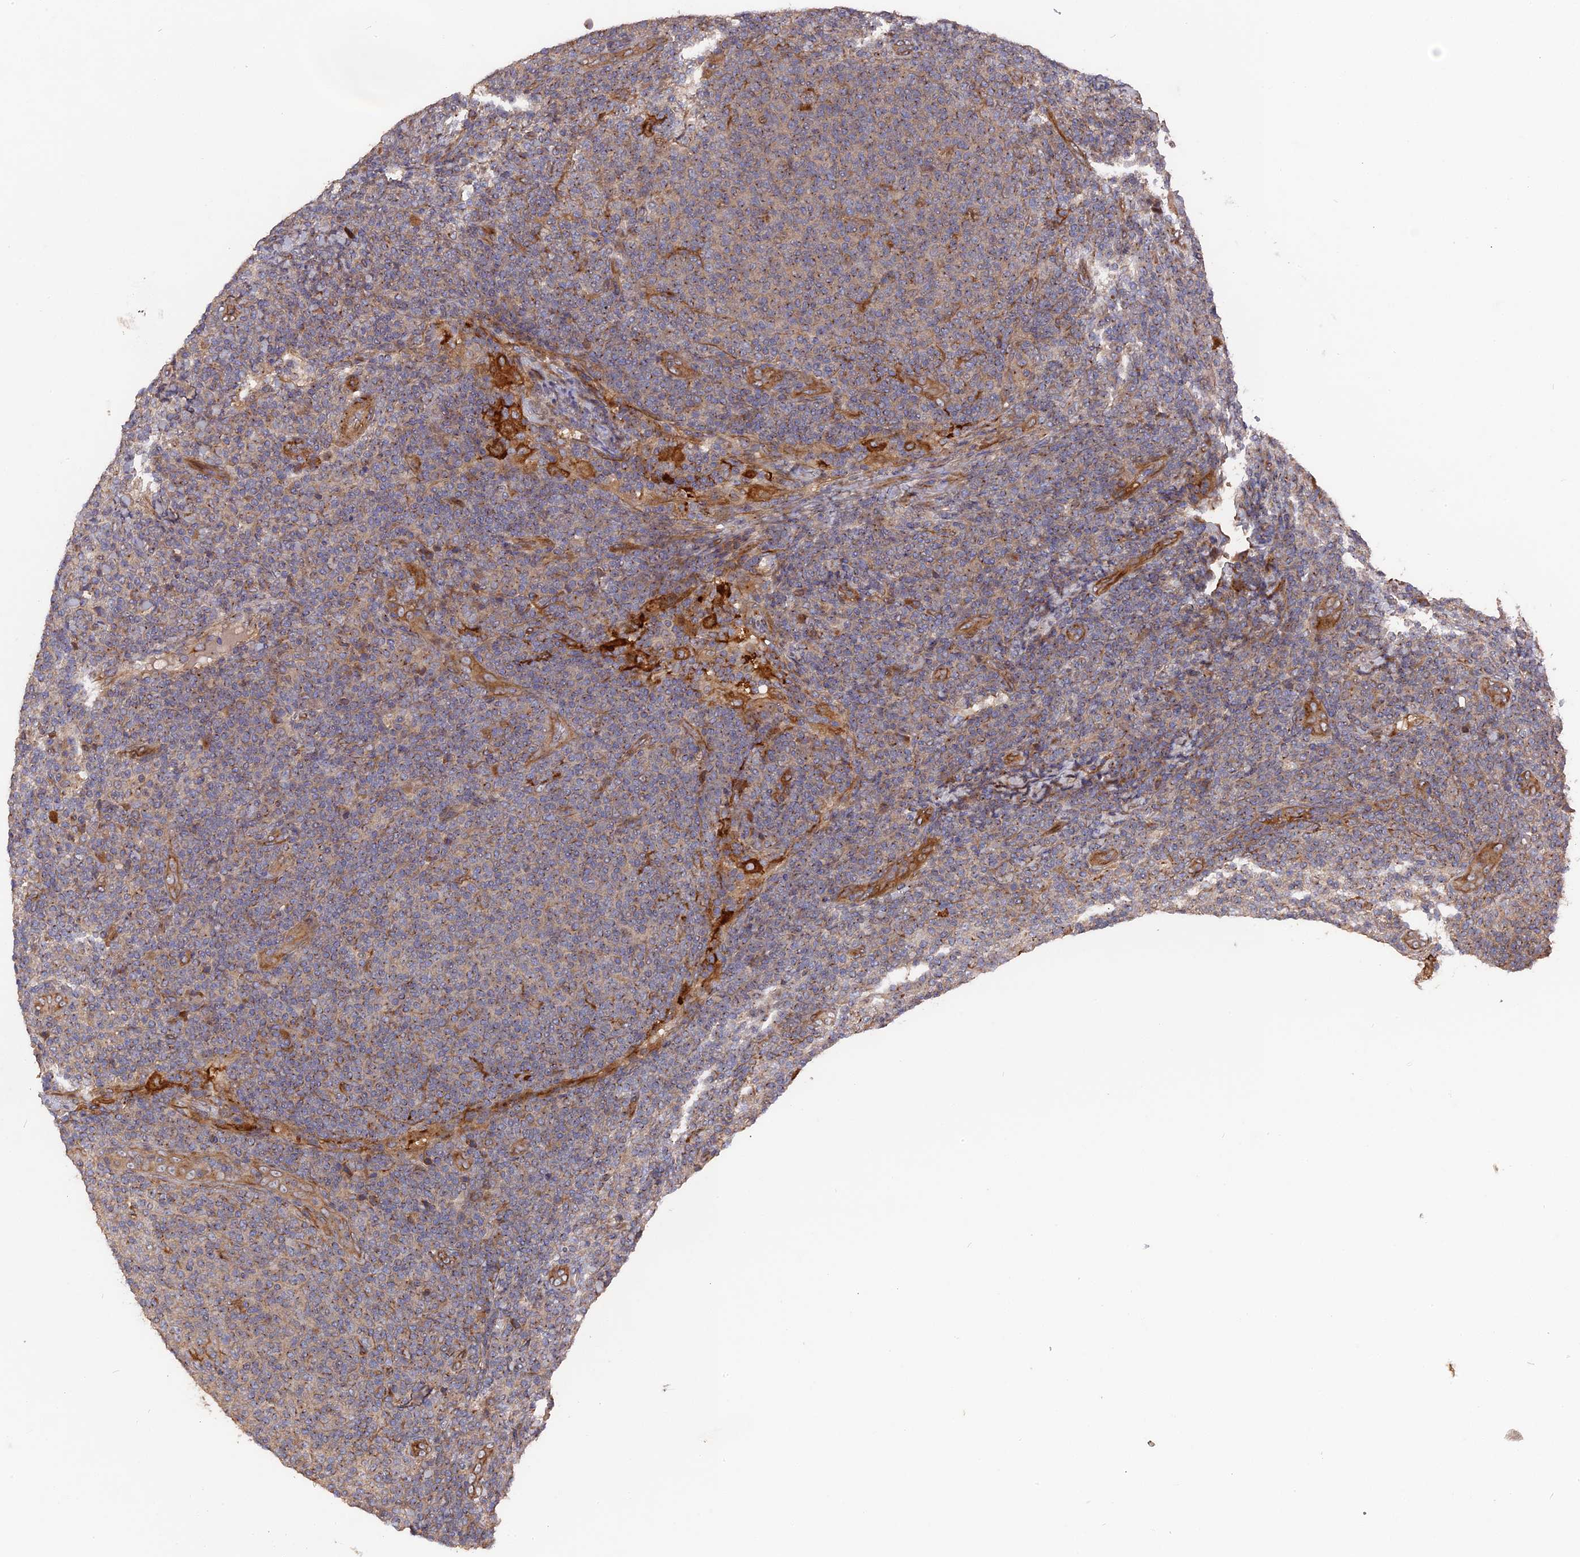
{"staining": {"intensity": "weak", "quantity": "25%-75%", "location": "cytoplasmic/membranous"}, "tissue": "lymphoma", "cell_type": "Tumor cells", "image_type": "cancer", "snomed": [{"axis": "morphology", "description": "Malignant lymphoma, non-Hodgkin's type, Low grade"}, {"axis": "topography", "description": "Lymph node"}], "caption": "Immunohistochemical staining of lymphoma displays low levels of weak cytoplasmic/membranous protein positivity in approximately 25%-75% of tumor cells. The protein of interest is stained brown, and the nuclei are stained in blue (DAB (3,3'-diaminobenzidine) IHC with brightfield microscopy, high magnification).", "gene": "DEF8", "patient": {"sex": "male", "age": 66}}